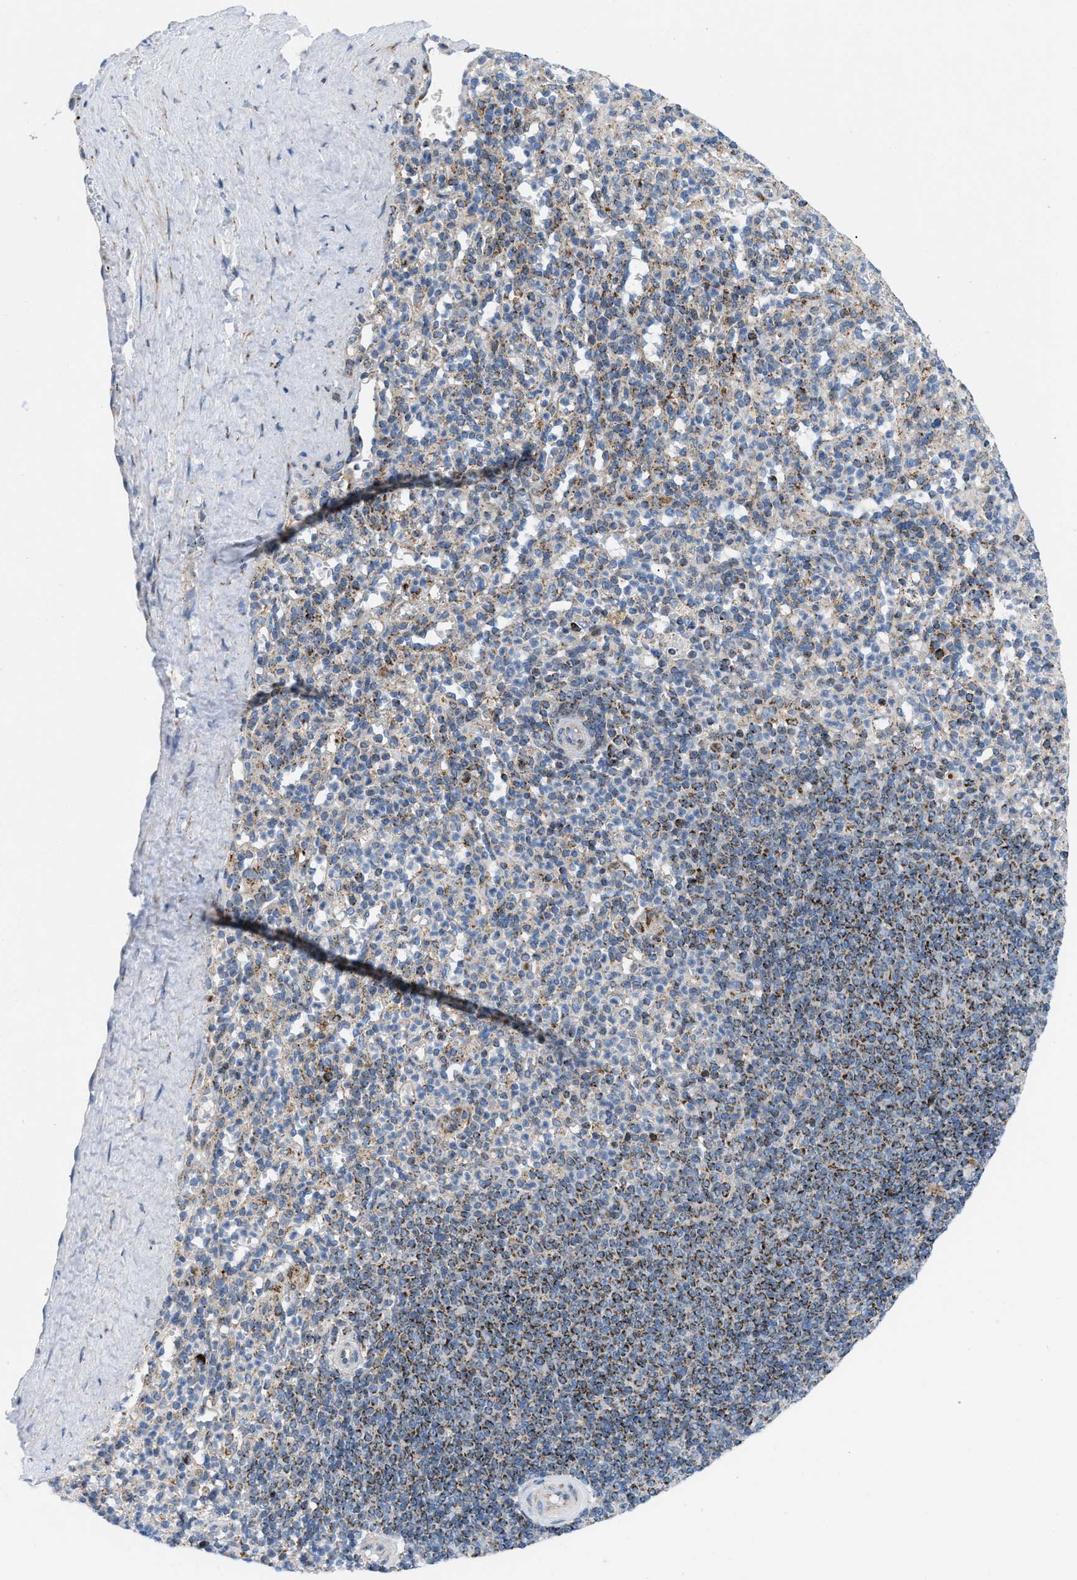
{"staining": {"intensity": "moderate", "quantity": "25%-75%", "location": "cytoplasmic/membranous"}, "tissue": "spleen", "cell_type": "Cells in red pulp", "image_type": "normal", "snomed": [{"axis": "morphology", "description": "Normal tissue, NOS"}, {"axis": "topography", "description": "Spleen"}], "caption": "Immunohistochemical staining of normal human spleen demonstrates medium levels of moderate cytoplasmic/membranous staining in about 25%-75% of cells in red pulp. (DAB = brown stain, brightfield microscopy at high magnification).", "gene": "RBBP9", "patient": {"sex": "male", "age": 36}}